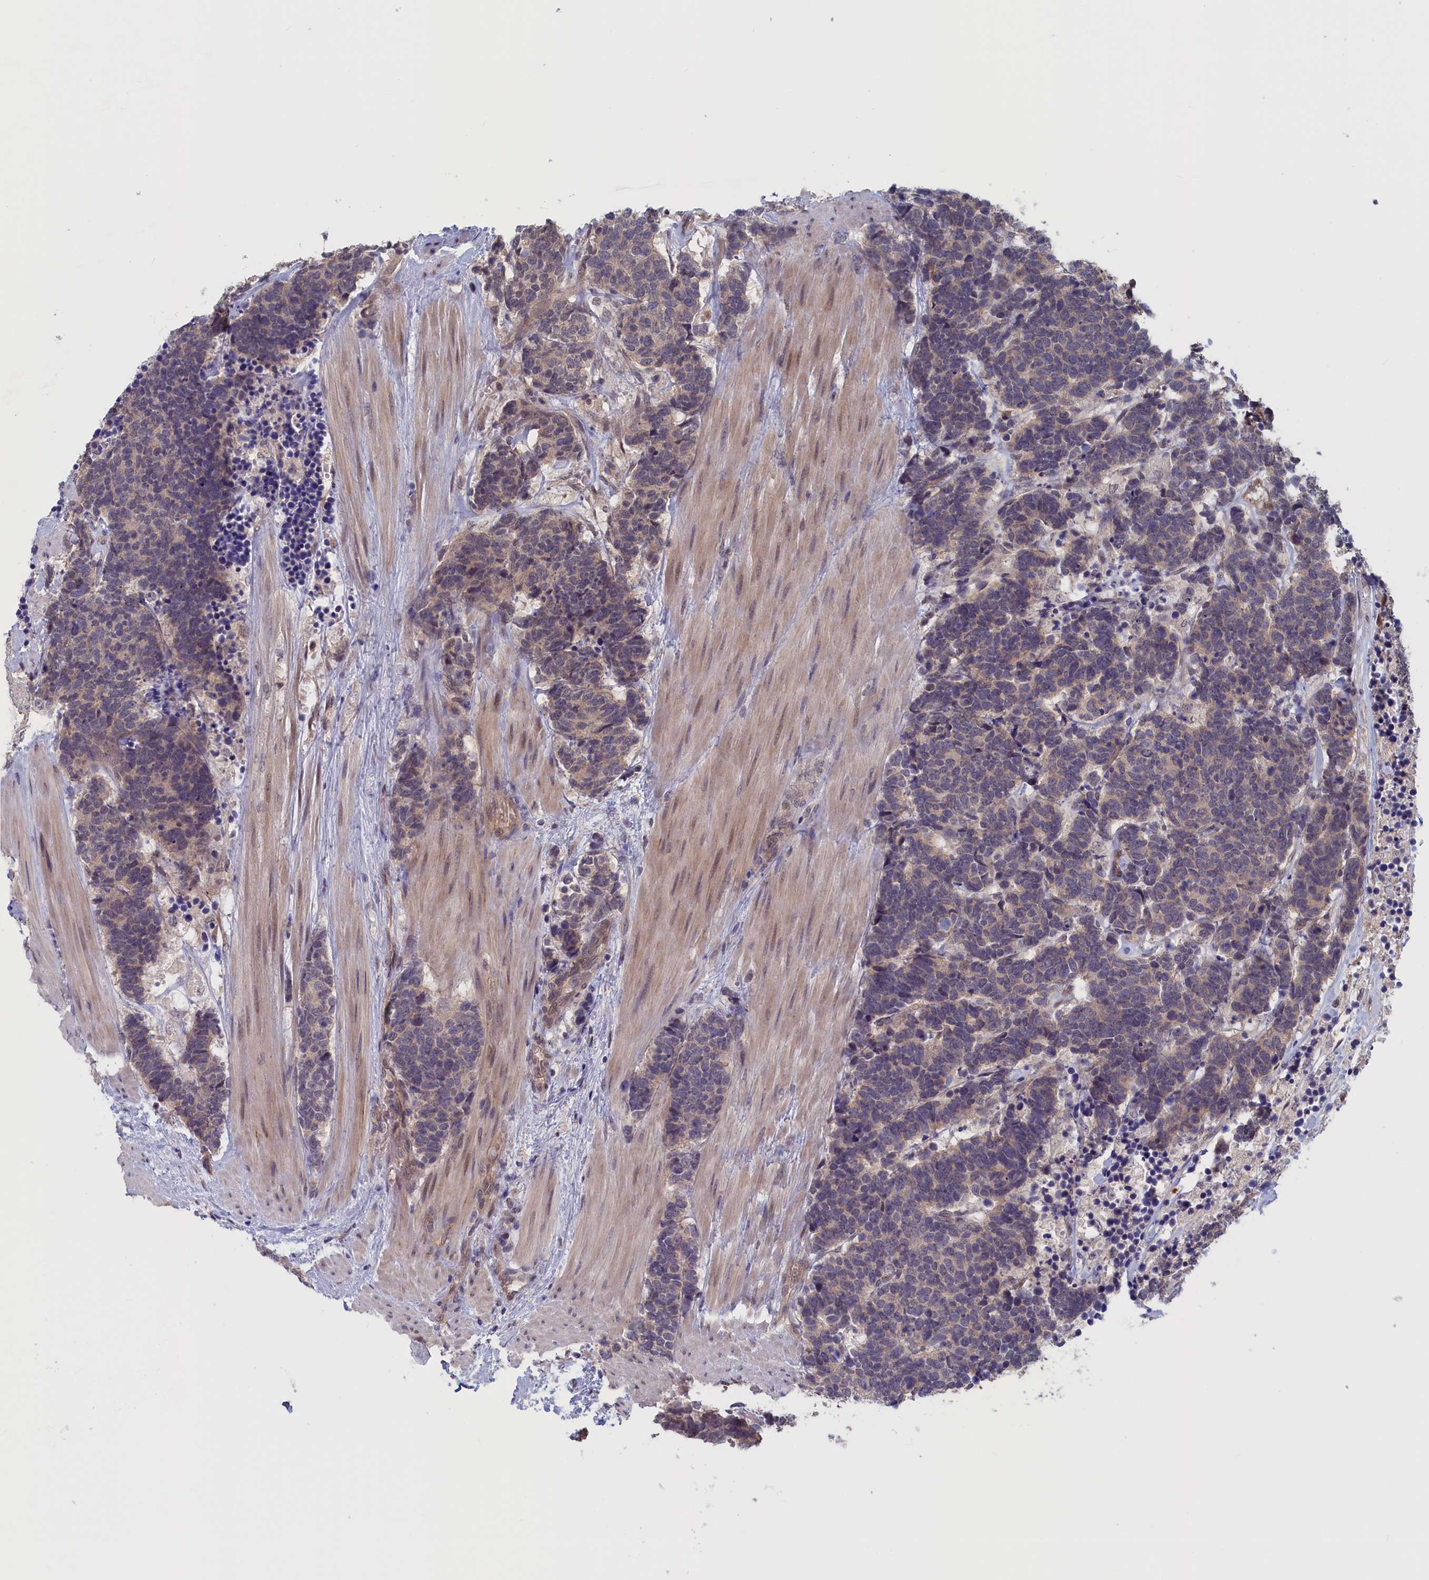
{"staining": {"intensity": "weak", "quantity": "<25%", "location": "cytoplasmic/membranous"}, "tissue": "carcinoid", "cell_type": "Tumor cells", "image_type": "cancer", "snomed": [{"axis": "morphology", "description": "Carcinoma, NOS"}, {"axis": "morphology", "description": "Carcinoid, malignant, NOS"}, {"axis": "topography", "description": "Urinary bladder"}], "caption": "Carcinoid stained for a protein using immunohistochemistry reveals no positivity tumor cells.", "gene": "PLP2", "patient": {"sex": "male", "age": 57}}